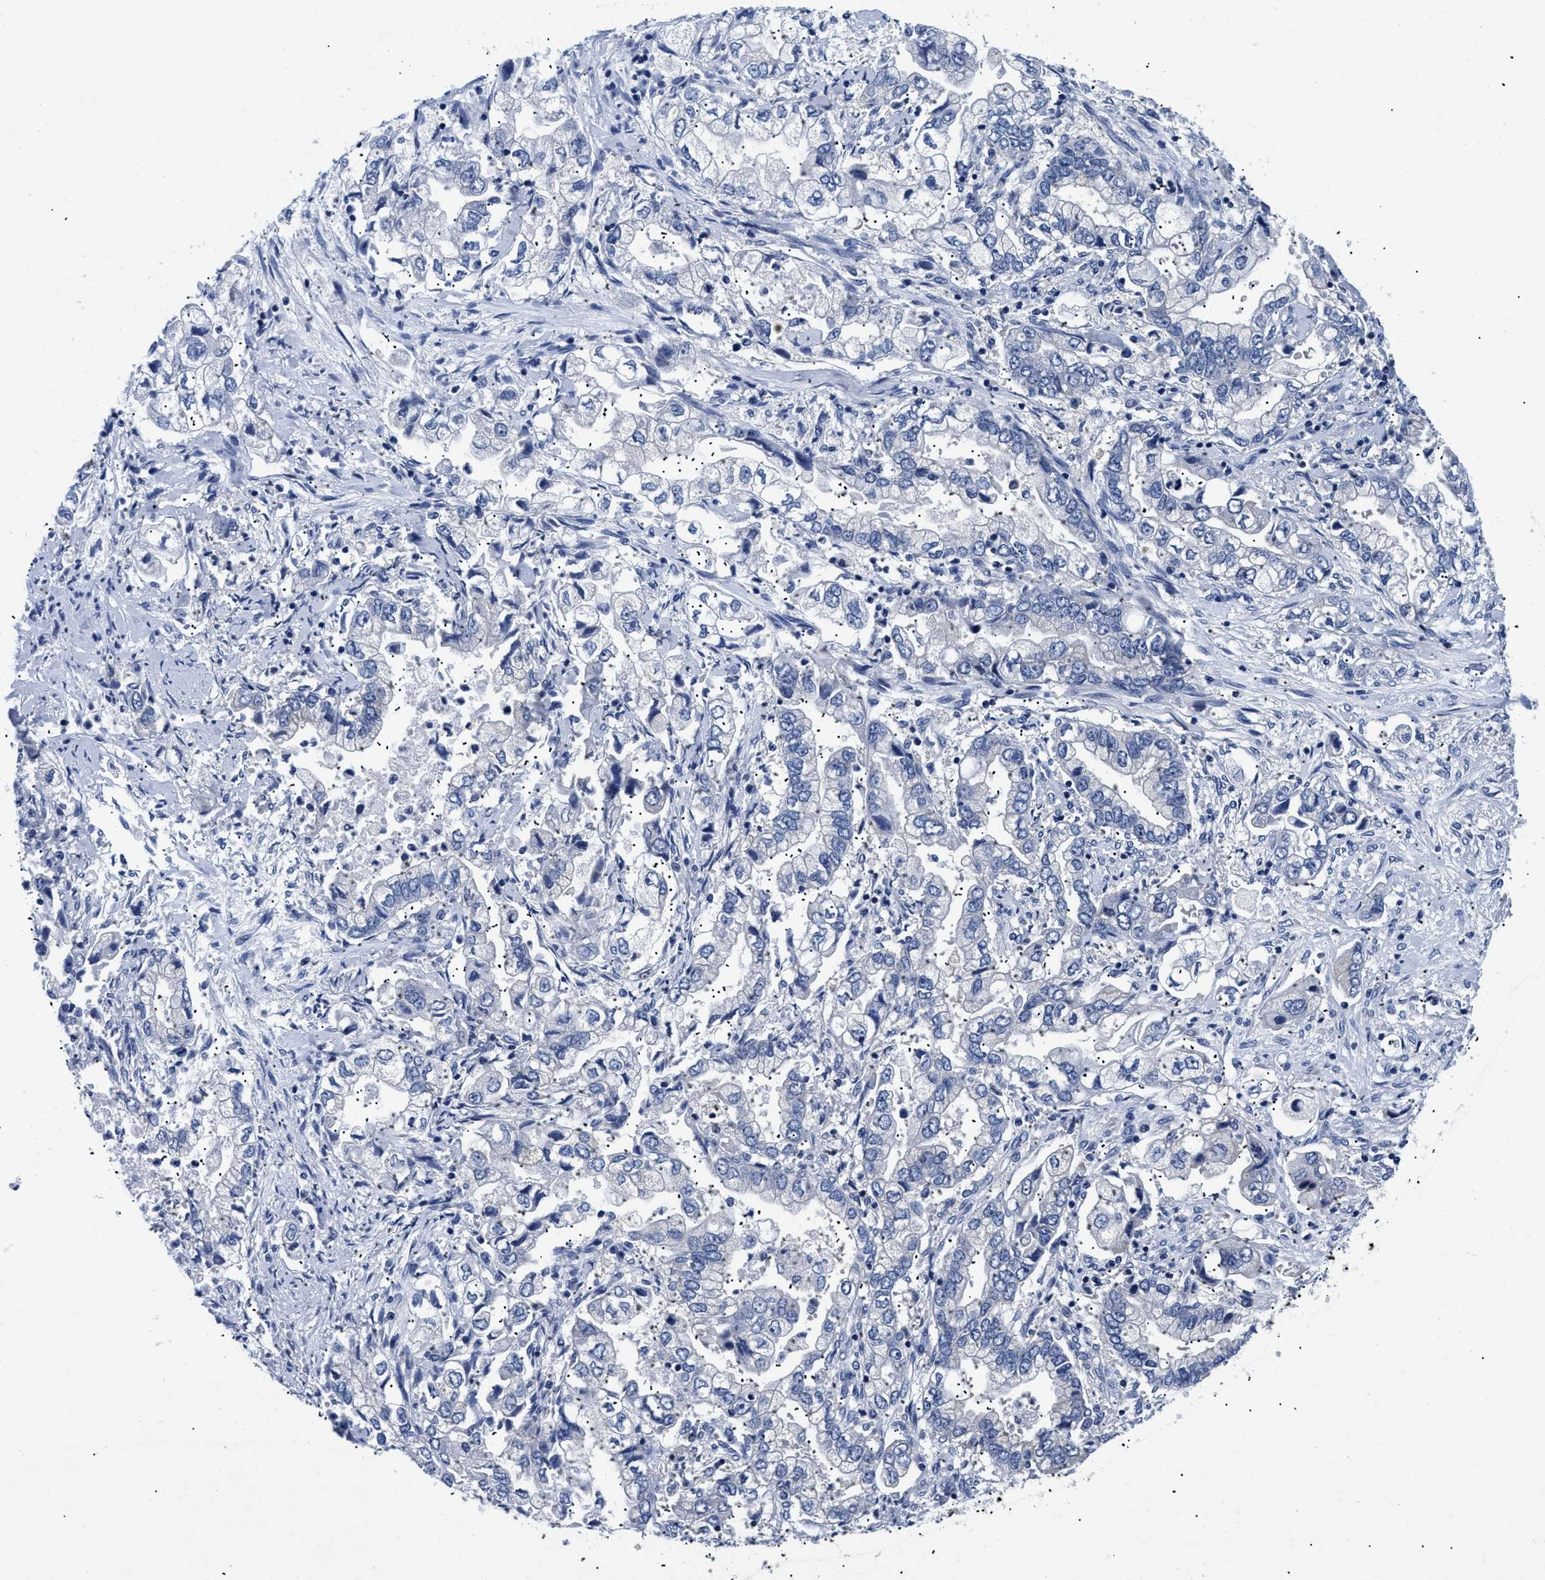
{"staining": {"intensity": "negative", "quantity": "none", "location": "none"}, "tissue": "stomach cancer", "cell_type": "Tumor cells", "image_type": "cancer", "snomed": [{"axis": "morphology", "description": "Normal tissue, NOS"}, {"axis": "morphology", "description": "Adenocarcinoma, NOS"}, {"axis": "topography", "description": "Stomach"}], "caption": "A histopathology image of human stomach adenocarcinoma is negative for staining in tumor cells.", "gene": "MEA1", "patient": {"sex": "male", "age": 62}}